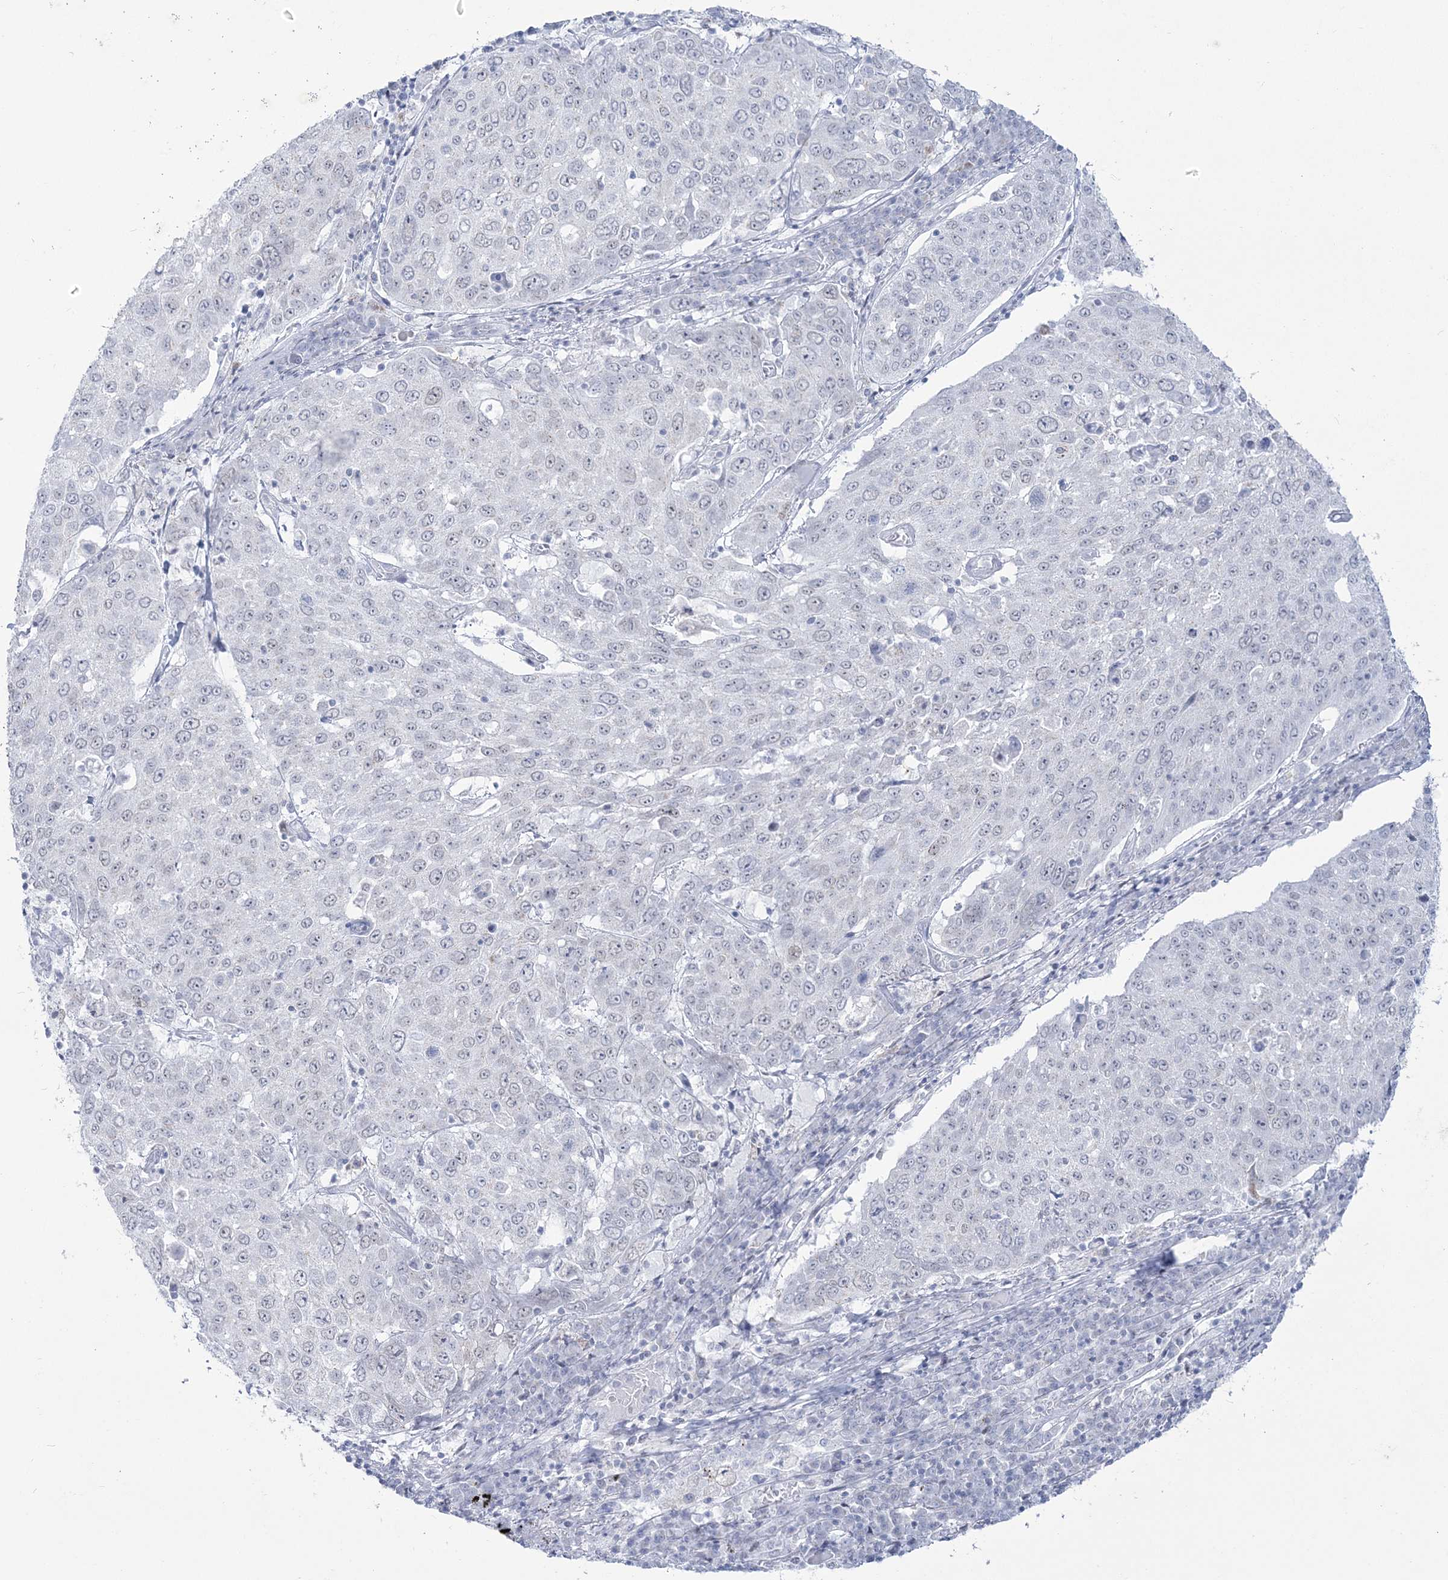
{"staining": {"intensity": "negative", "quantity": "none", "location": "none"}, "tissue": "lung cancer", "cell_type": "Tumor cells", "image_type": "cancer", "snomed": [{"axis": "morphology", "description": "Squamous cell carcinoma, NOS"}, {"axis": "topography", "description": "Lung"}], "caption": "This is an immunohistochemistry (IHC) photomicrograph of human lung squamous cell carcinoma. There is no staining in tumor cells.", "gene": "ZNF843", "patient": {"sex": "male", "age": 65}}